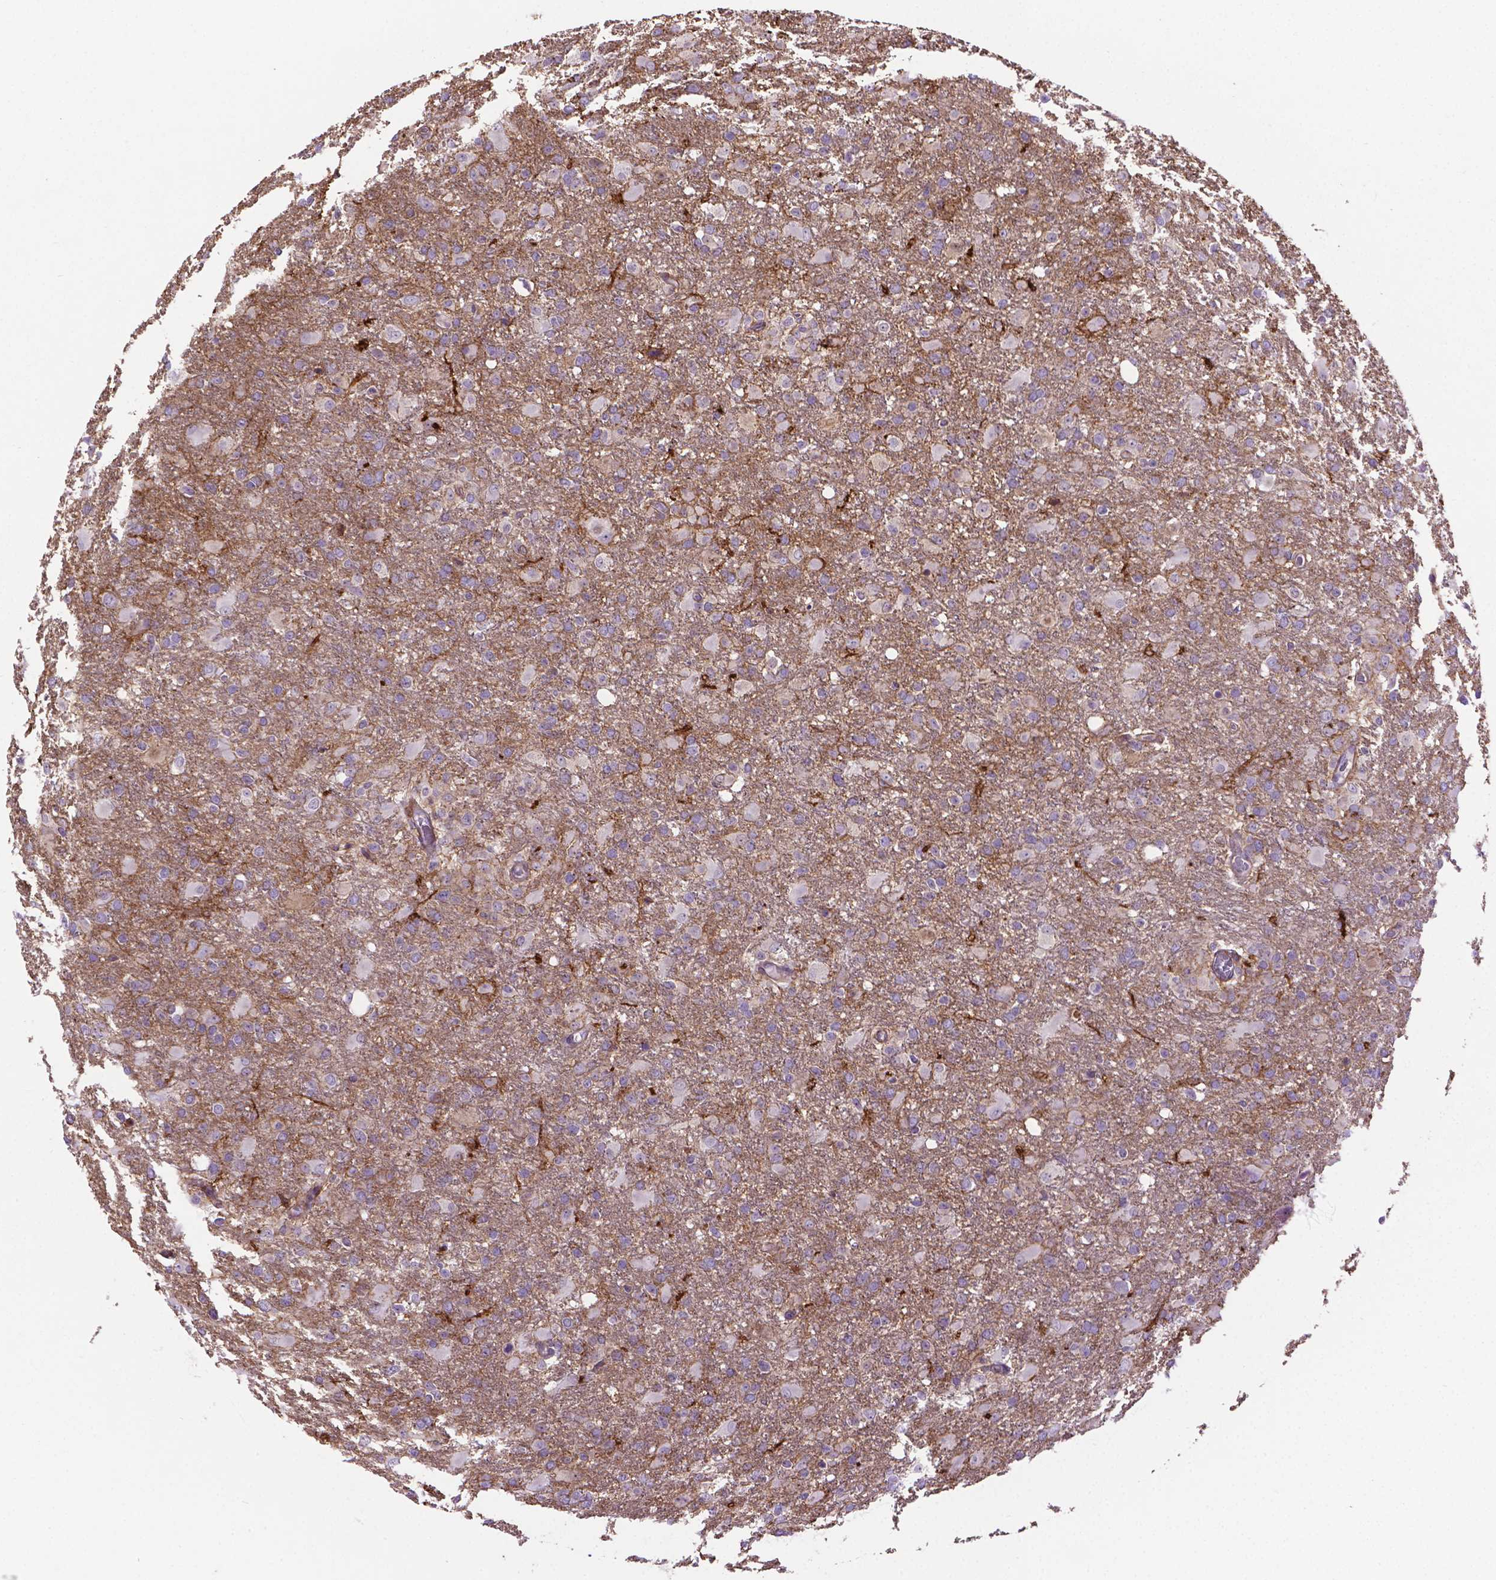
{"staining": {"intensity": "negative", "quantity": "none", "location": "none"}, "tissue": "glioma", "cell_type": "Tumor cells", "image_type": "cancer", "snomed": [{"axis": "morphology", "description": "Glioma, malignant, High grade"}, {"axis": "topography", "description": "Brain"}], "caption": "Human malignant high-grade glioma stained for a protein using immunohistochemistry (IHC) shows no staining in tumor cells.", "gene": "ACAD10", "patient": {"sex": "male", "age": 68}}